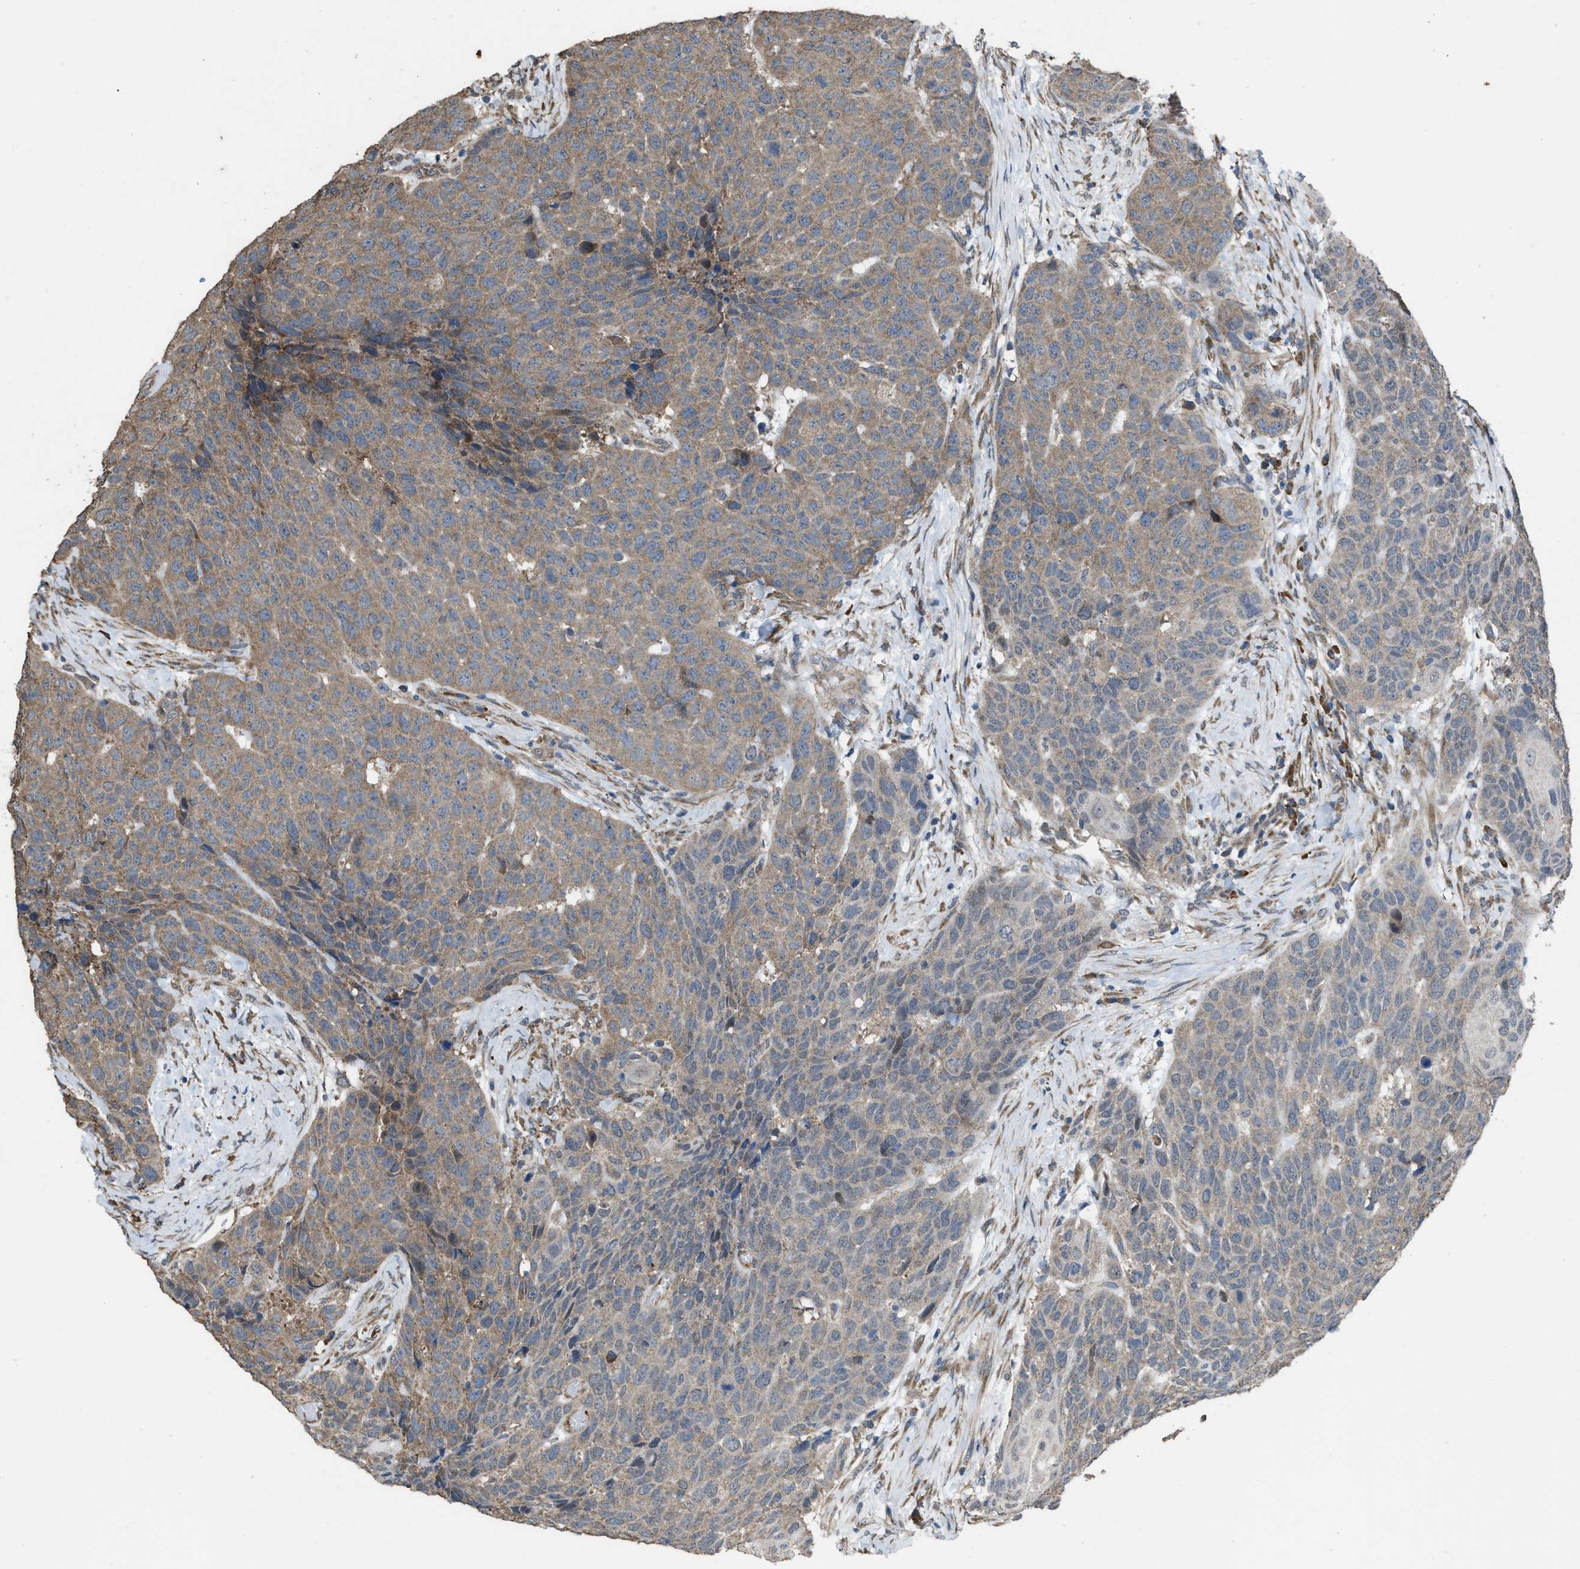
{"staining": {"intensity": "weak", "quantity": ">75%", "location": "cytoplasmic/membranous"}, "tissue": "head and neck cancer", "cell_type": "Tumor cells", "image_type": "cancer", "snomed": [{"axis": "morphology", "description": "Squamous cell carcinoma, NOS"}, {"axis": "topography", "description": "Head-Neck"}], "caption": "Protein staining of head and neck squamous cell carcinoma tissue shows weak cytoplasmic/membranous positivity in about >75% of tumor cells.", "gene": "ARL6", "patient": {"sex": "male", "age": 66}}